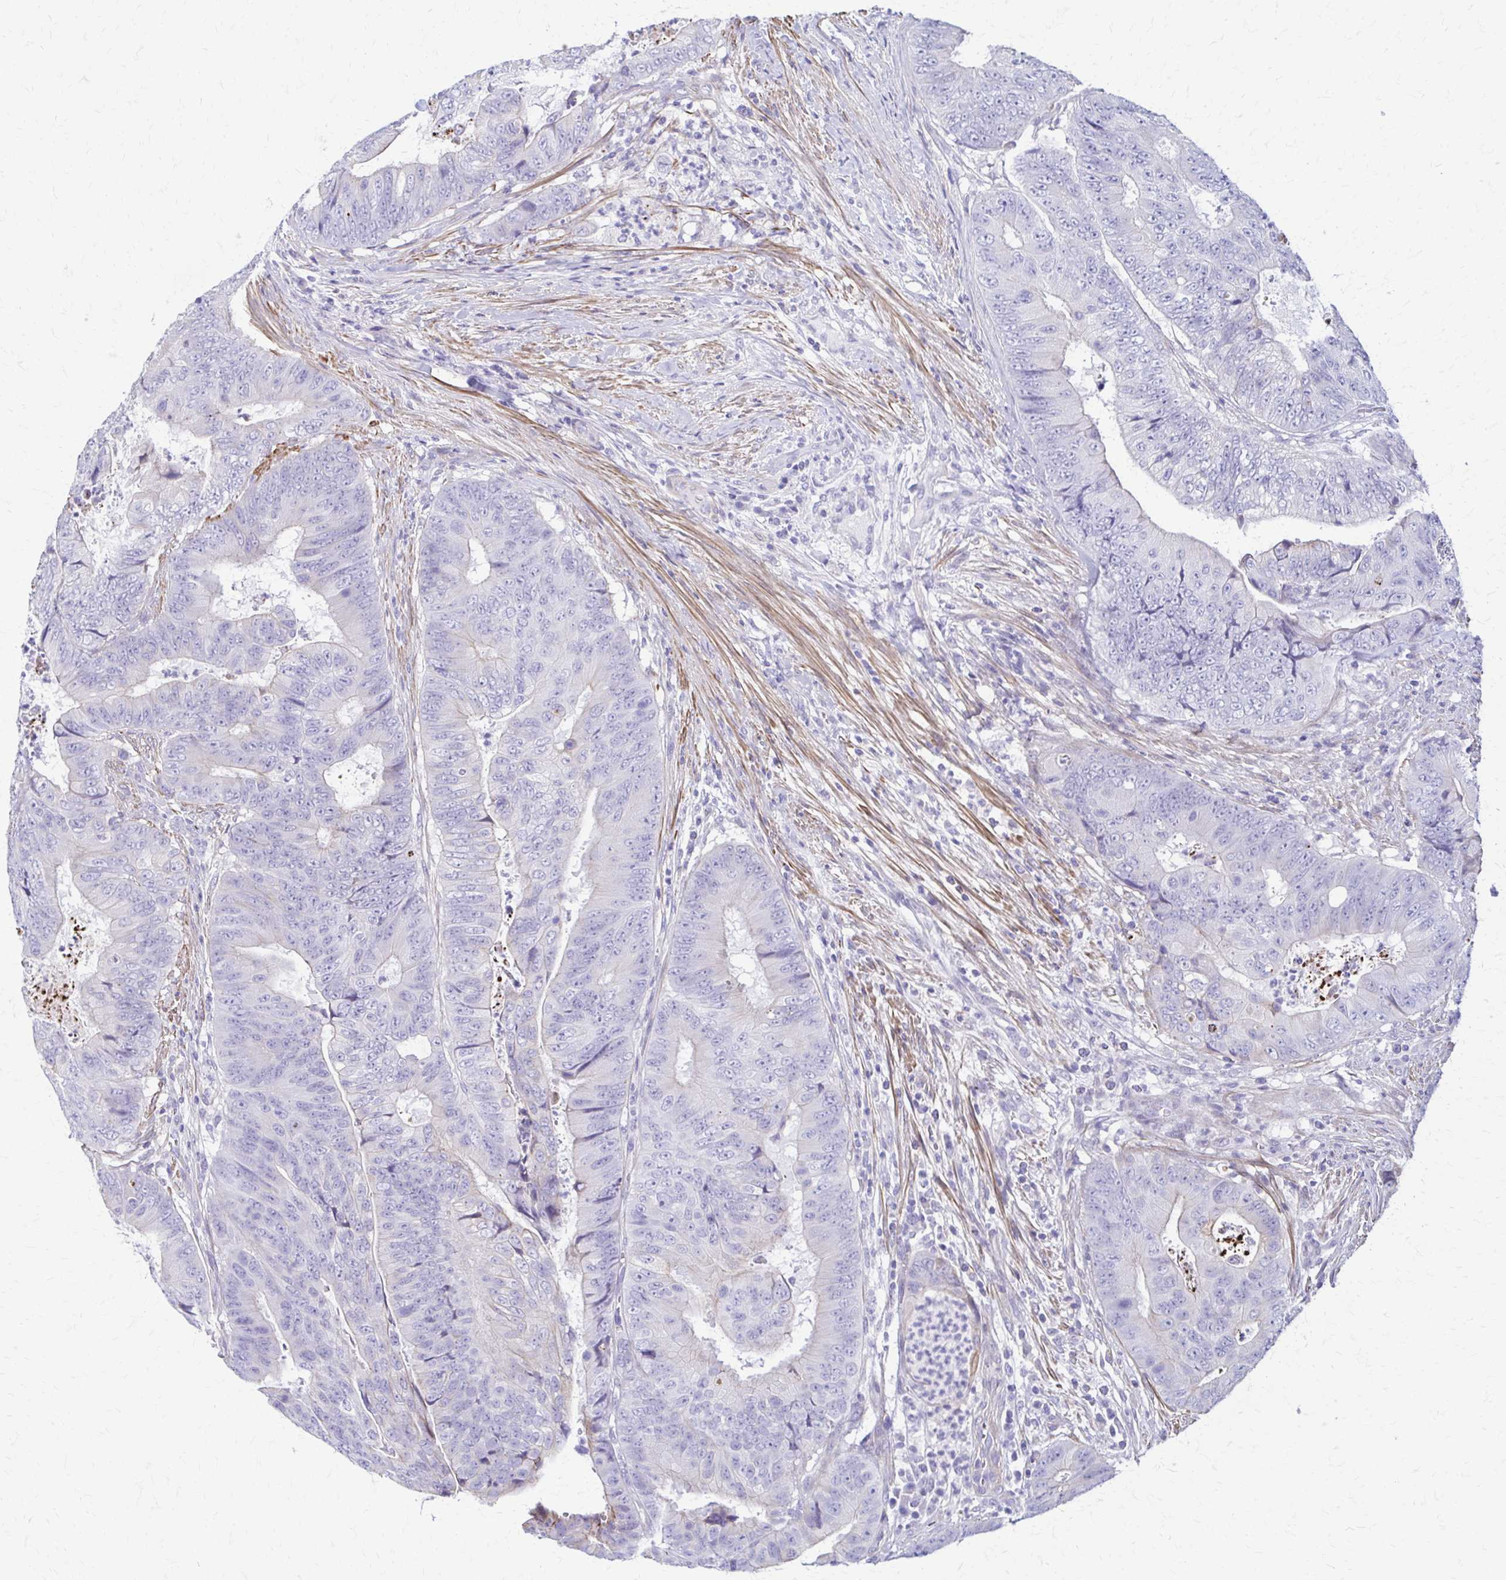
{"staining": {"intensity": "negative", "quantity": "none", "location": "none"}, "tissue": "colorectal cancer", "cell_type": "Tumor cells", "image_type": "cancer", "snomed": [{"axis": "morphology", "description": "Adenocarcinoma, NOS"}, {"axis": "topography", "description": "Colon"}], "caption": "DAB immunohistochemical staining of human colorectal cancer (adenocarcinoma) displays no significant positivity in tumor cells. (DAB IHC with hematoxylin counter stain).", "gene": "DSP", "patient": {"sex": "female", "age": 48}}